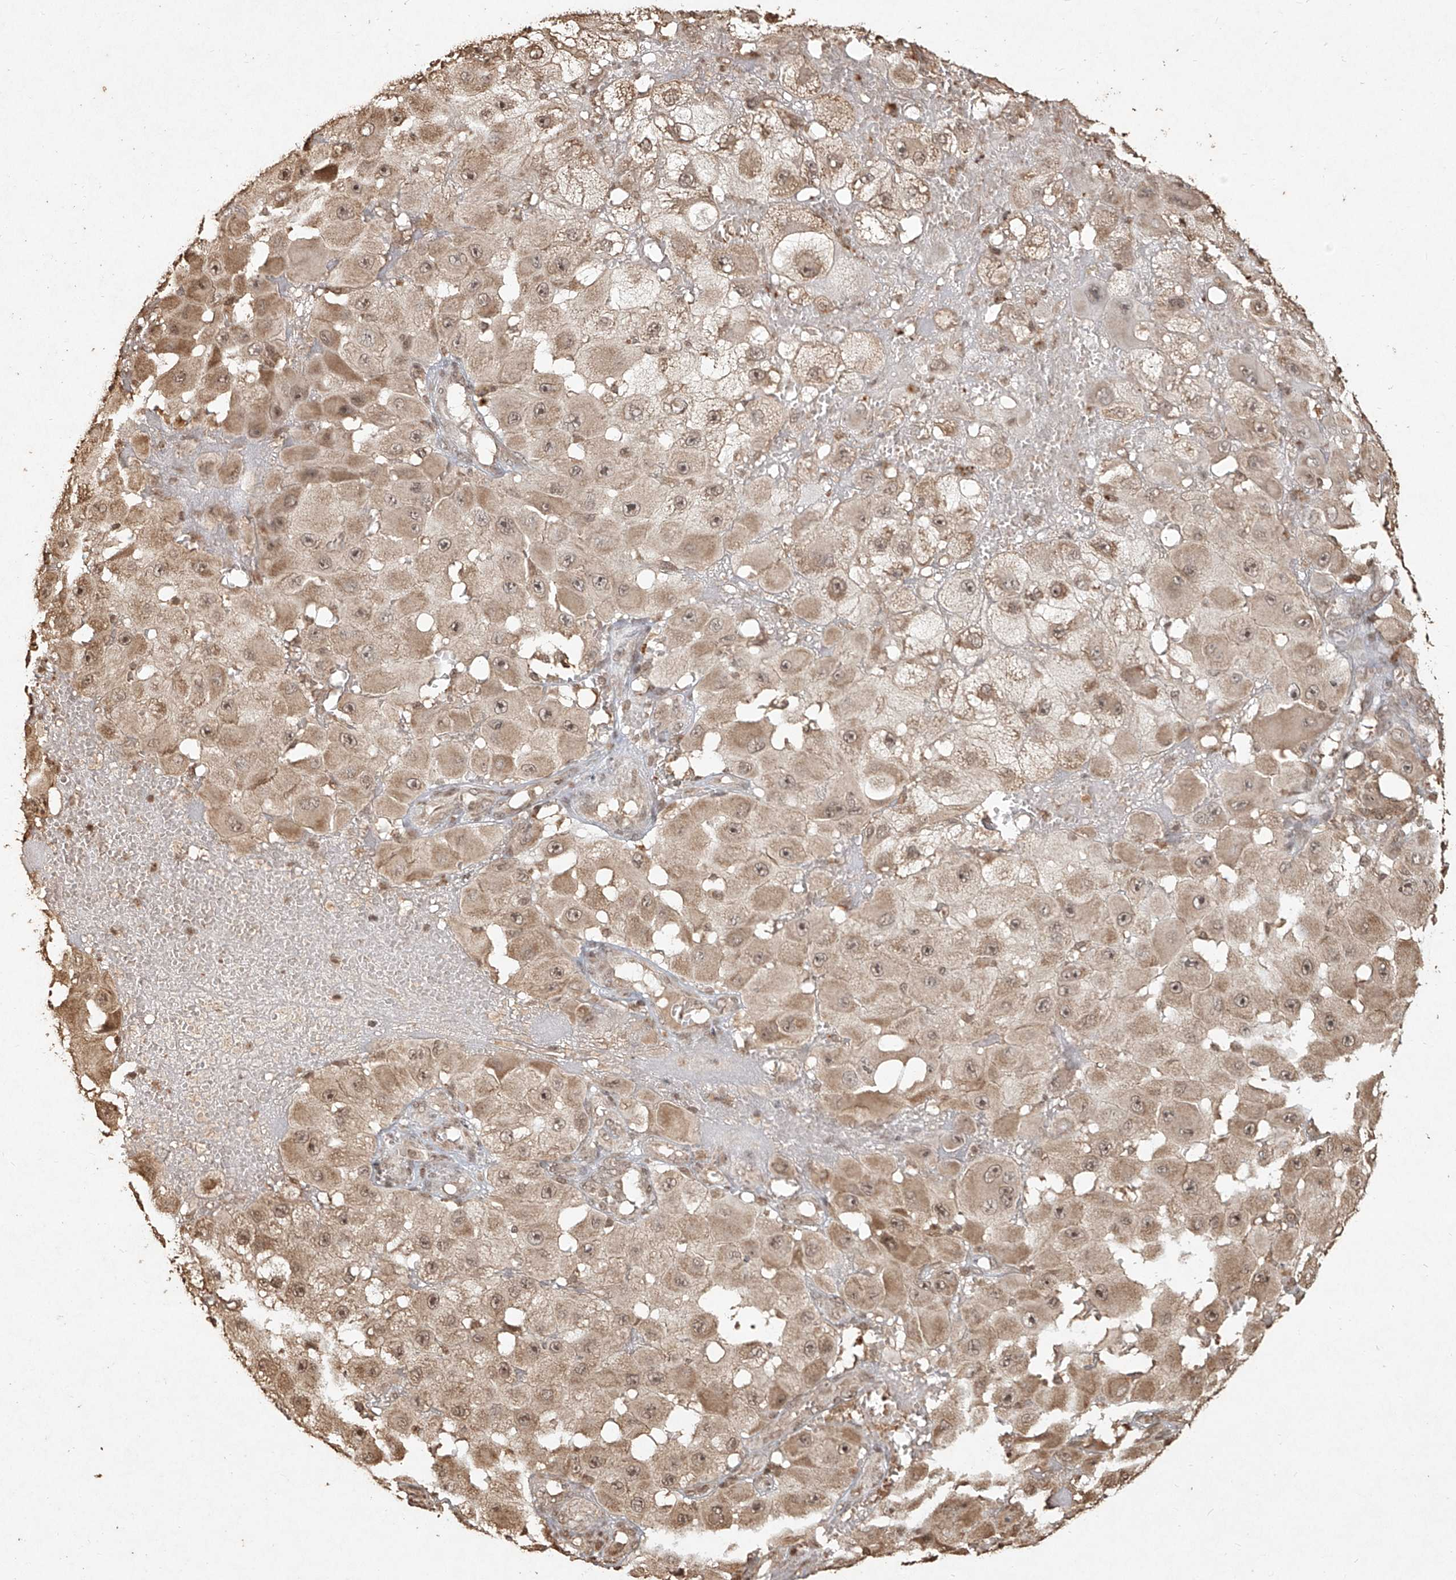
{"staining": {"intensity": "weak", "quantity": ">75%", "location": "cytoplasmic/membranous,nuclear"}, "tissue": "melanoma", "cell_type": "Tumor cells", "image_type": "cancer", "snomed": [{"axis": "morphology", "description": "Malignant melanoma, NOS"}, {"axis": "topography", "description": "Skin"}], "caption": "Weak cytoplasmic/membranous and nuclear positivity is present in about >75% of tumor cells in melanoma. (IHC, brightfield microscopy, high magnification).", "gene": "UBE2K", "patient": {"sex": "female", "age": 81}}